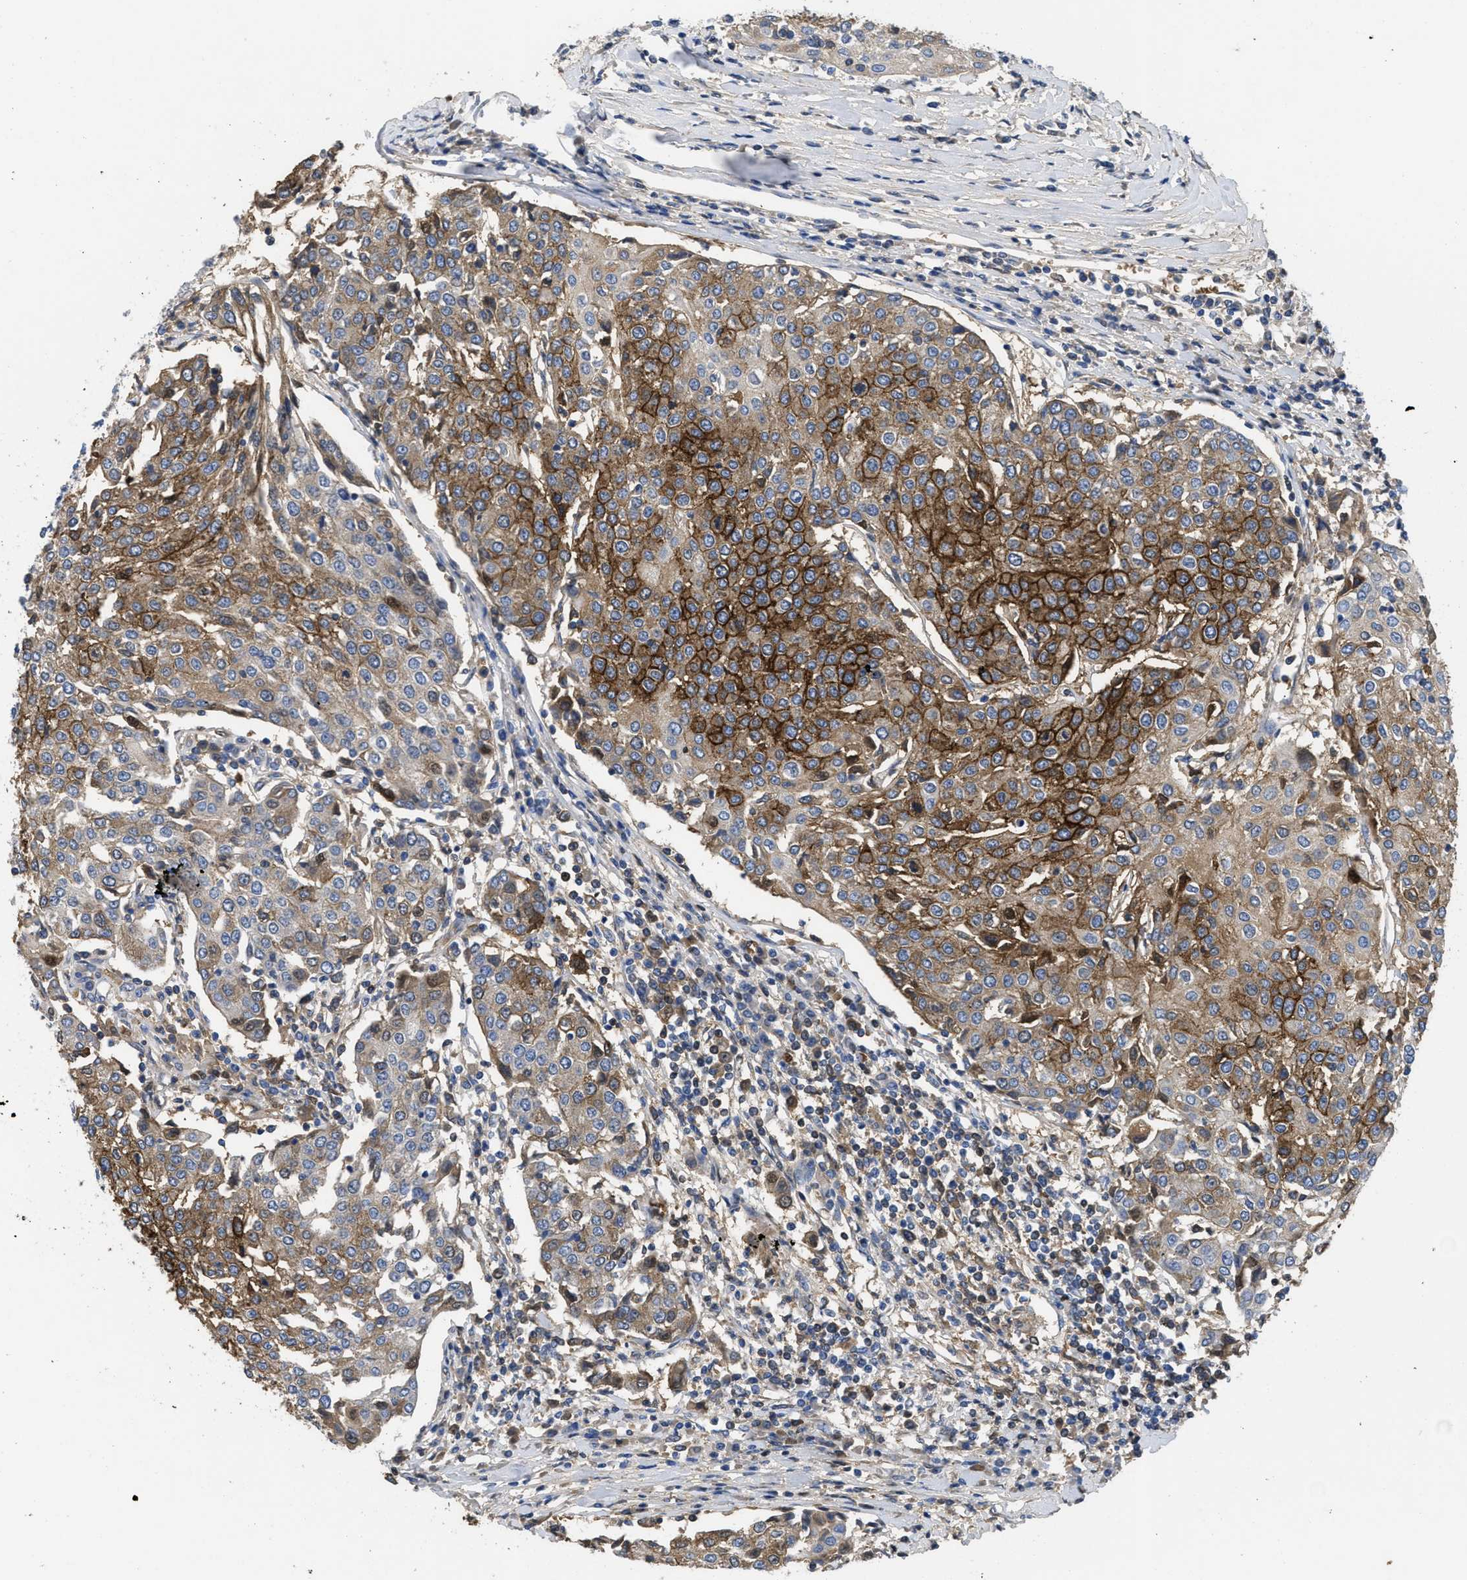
{"staining": {"intensity": "strong", "quantity": ">75%", "location": "cytoplasmic/membranous"}, "tissue": "urothelial cancer", "cell_type": "Tumor cells", "image_type": "cancer", "snomed": [{"axis": "morphology", "description": "Urothelial carcinoma, High grade"}, {"axis": "topography", "description": "Urinary bladder"}], "caption": "Tumor cells display strong cytoplasmic/membranous staining in approximately >75% of cells in high-grade urothelial carcinoma.", "gene": "CA9", "patient": {"sex": "female", "age": 85}}